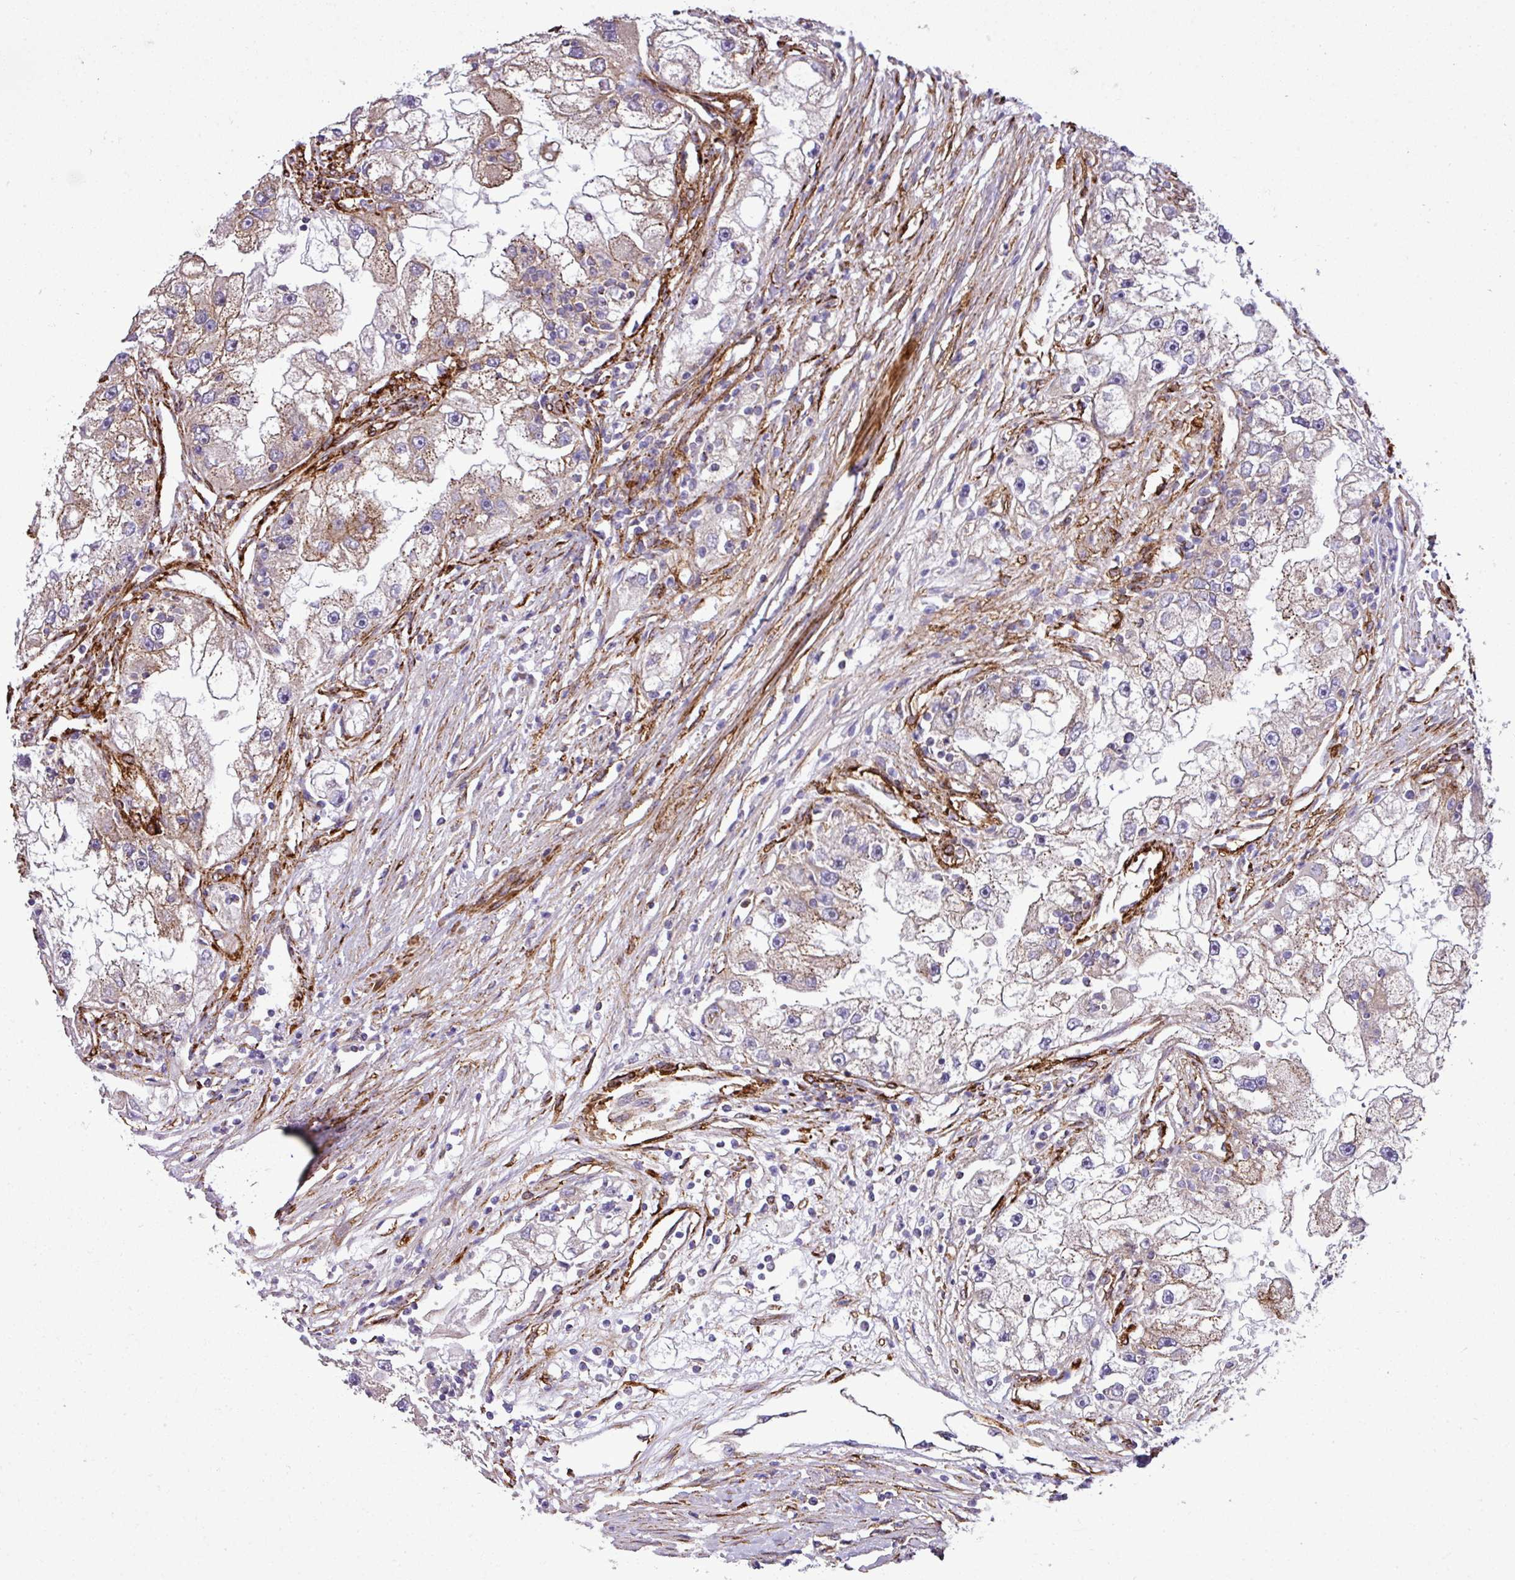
{"staining": {"intensity": "moderate", "quantity": "25%-75%", "location": "cytoplasmic/membranous"}, "tissue": "renal cancer", "cell_type": "Tumor cells", "image_type": "cancer", "snomed": [{"axis": "morphology", "description": "Adenocarcinoma, NOS"}, {"axis": "topography", "description": "Kidney"}], "caption": "Human renal cancer (adenocarcinoma) stained for a protein (brown) displays moderate cytoplasmic/membranous positive positivity in approximately 25%-75% of tumor cells.", "gene": "FAM47E", "patient": {"sex": "male", "age": 63}}